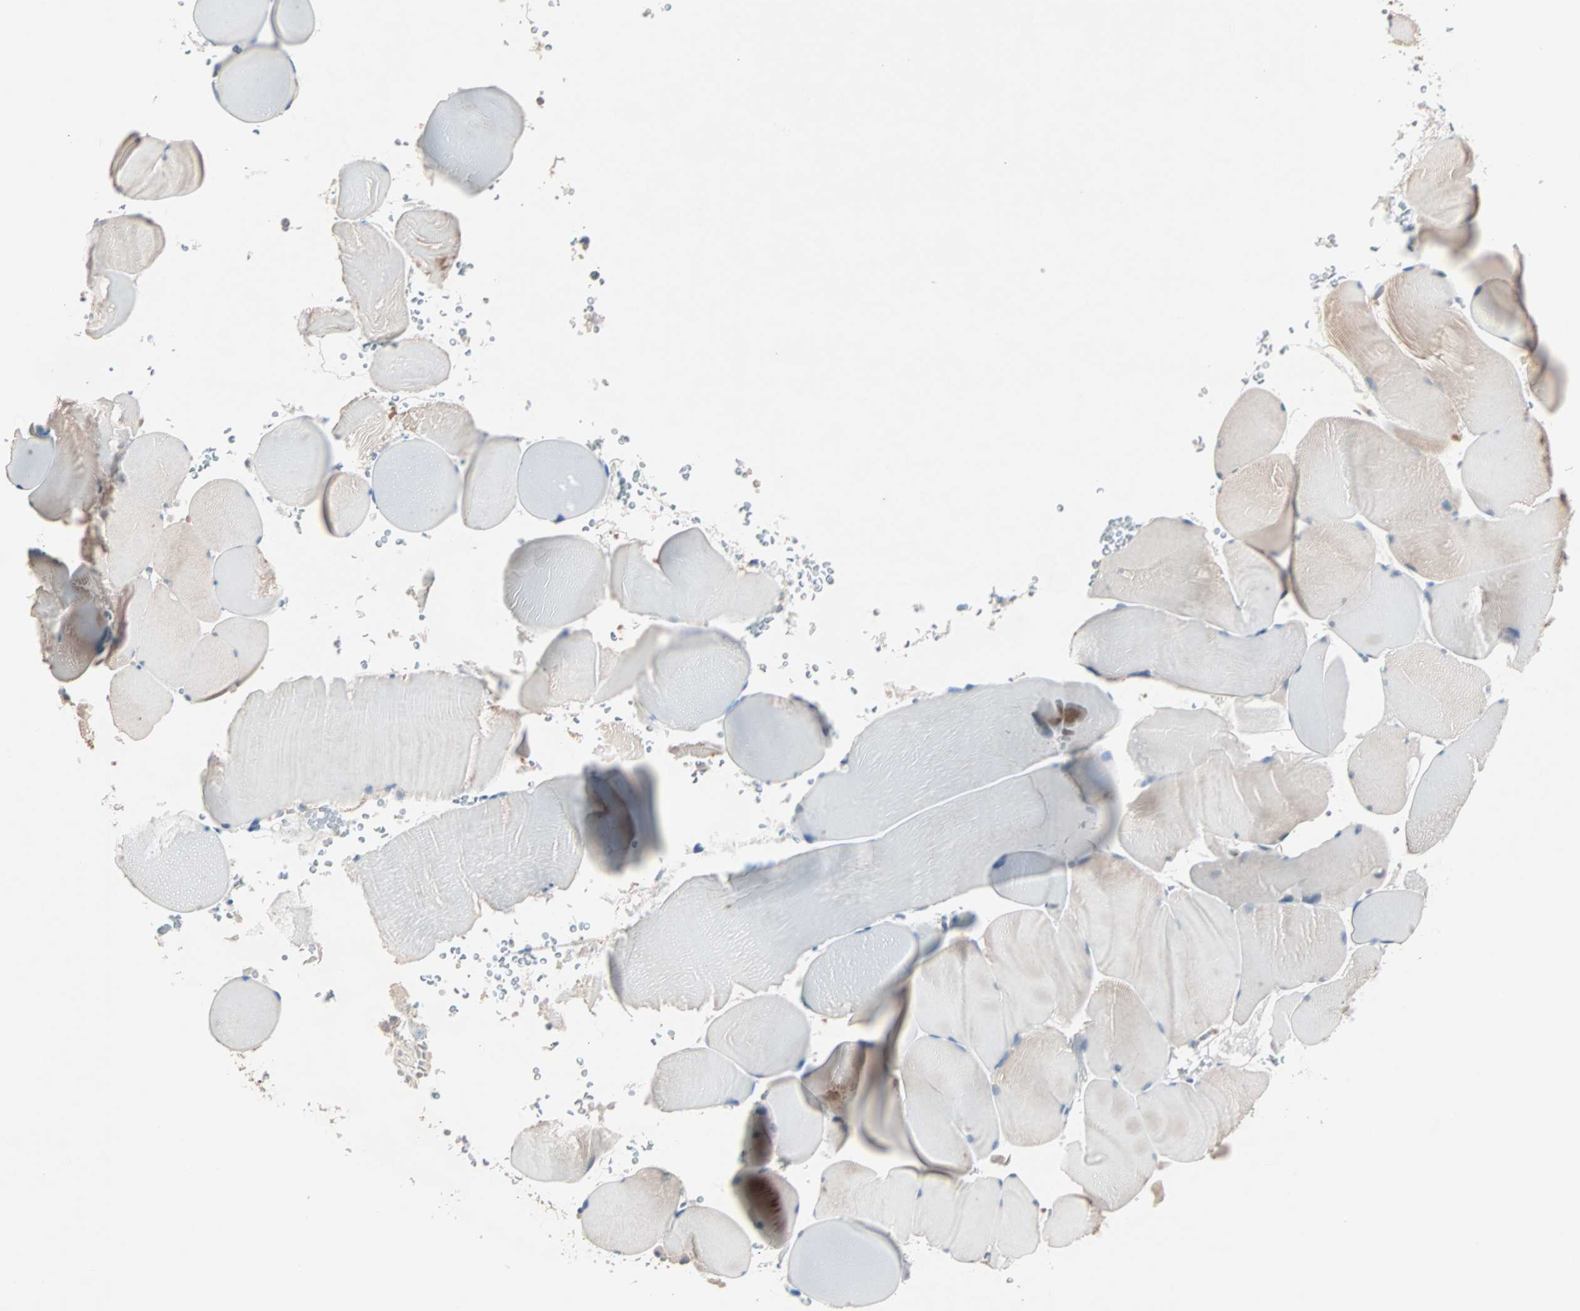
{"staining": {"intensity": "weak", "quantity": "25%-75%", "location": "cytoplasmic/membranous"}, "tissue": "skeletal muscle", "cell_type": "Myocytes", "image_type": "normal", "snomed": [{"axis": "morphology", "description": "Normal tissue, NOS"}, {"axis": "topography", "description": "Skeletal muscle"}], "caption": "Immunohistochemistry (IHC) of normal skeletal muscle reveals low levels of weak cytoplasmic/membranous expression in about 25%-75% of myocytes. (Stains: DAB in brown, nuclei in blue, Microscopy: brightfield microscopy at high magnification).", "gene": "CCNE2", "patient": {"sex": "male", "age": 62}}